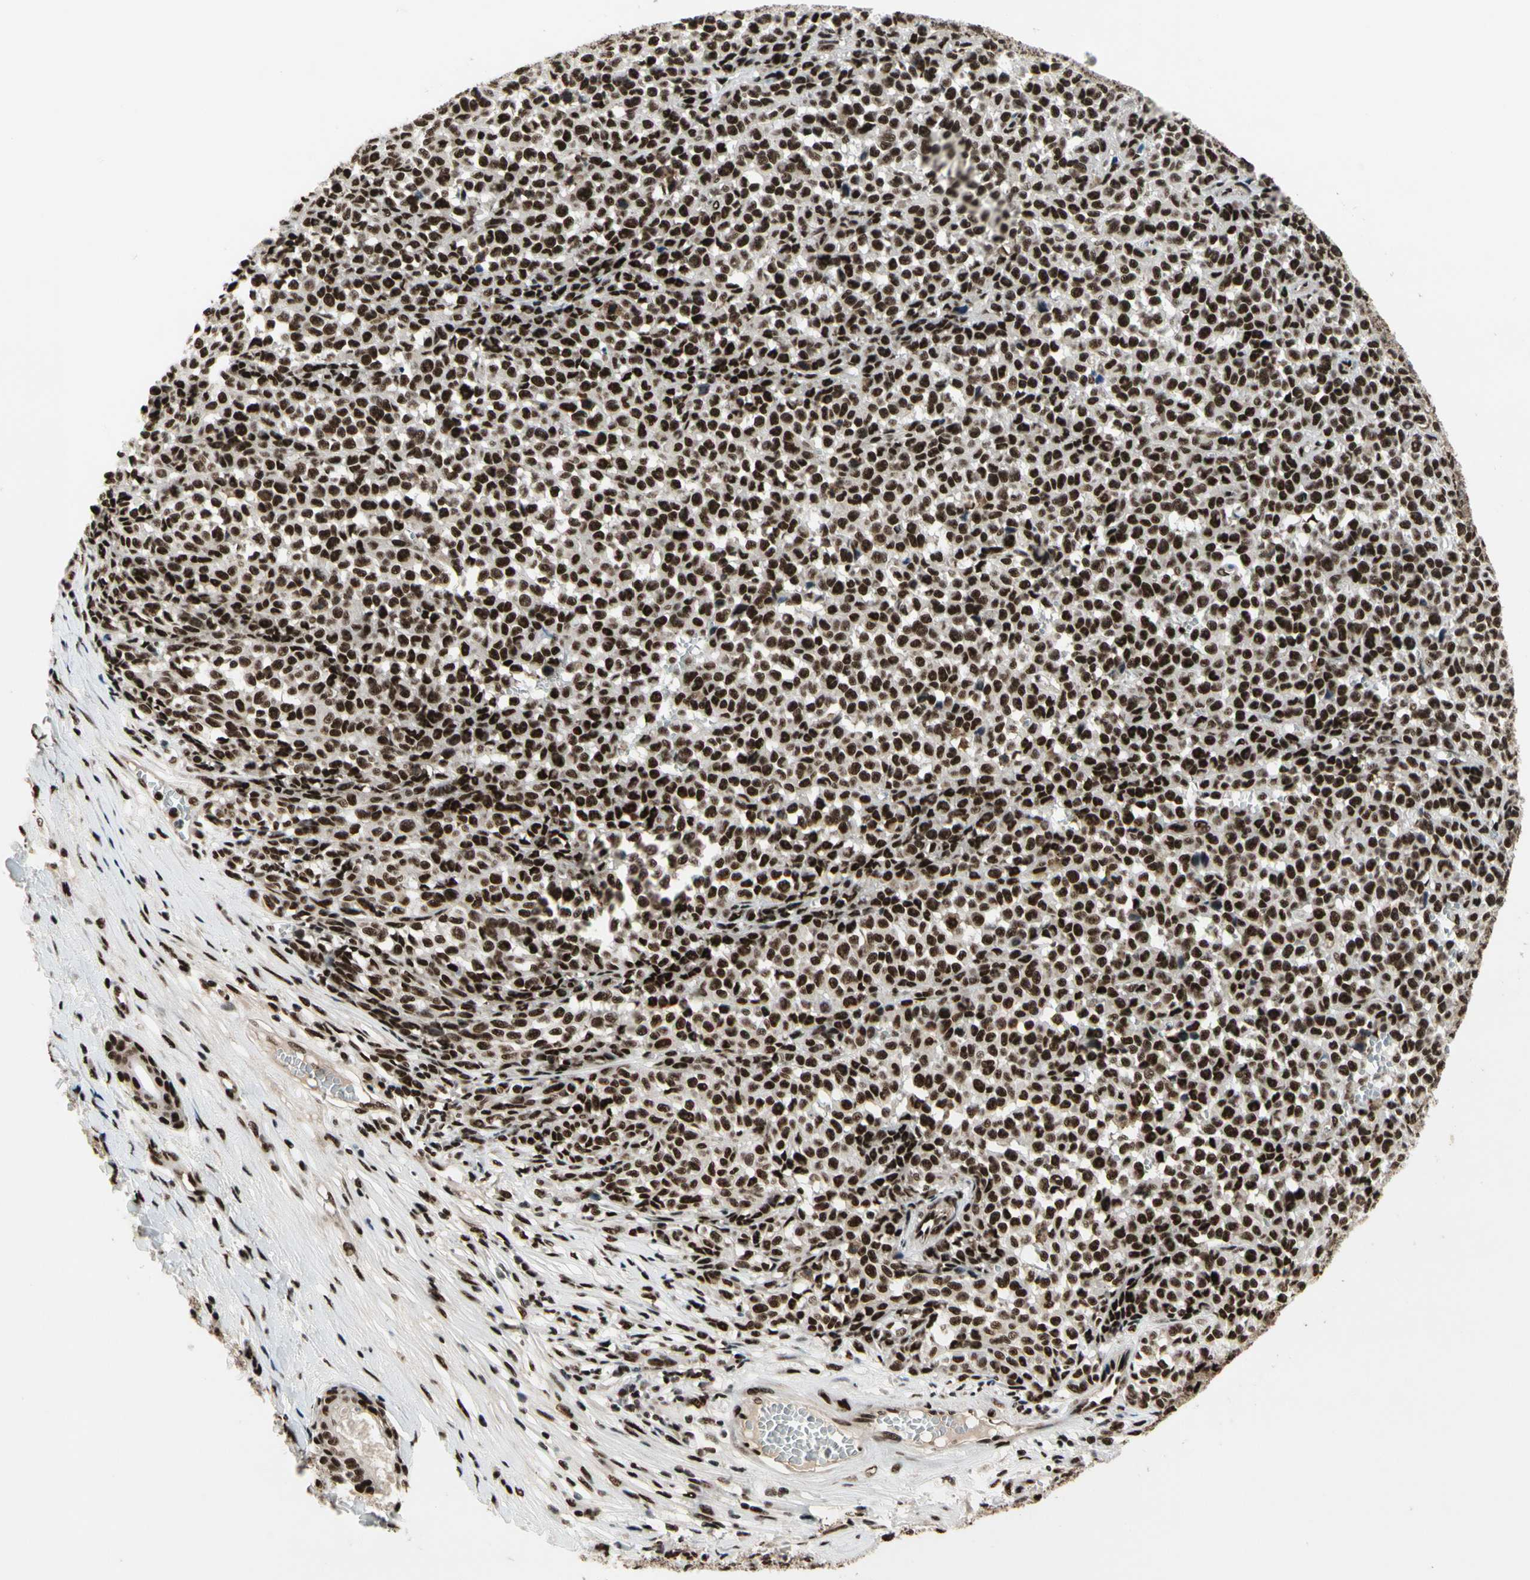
{"staining": {"intensity": "strong", "quantity": ">75%", "location": "nuclear"}, "tissue": "melanoma", "cell_type": "Tumor cells", "image_type": "cancer", "snomed": [{"axis": "morphology", "description": "Malignant melanoma, NOS"}, {"axis": "topography", "description": "Skin"}], "caption": "Approximately >75% of tumor cells in melanoma exhibit strong nuclear protein positivity as visualized by brown immunohistochemical staining.", "gene": "SRSF11", "patient": {"sex": "female", "age": 82}}